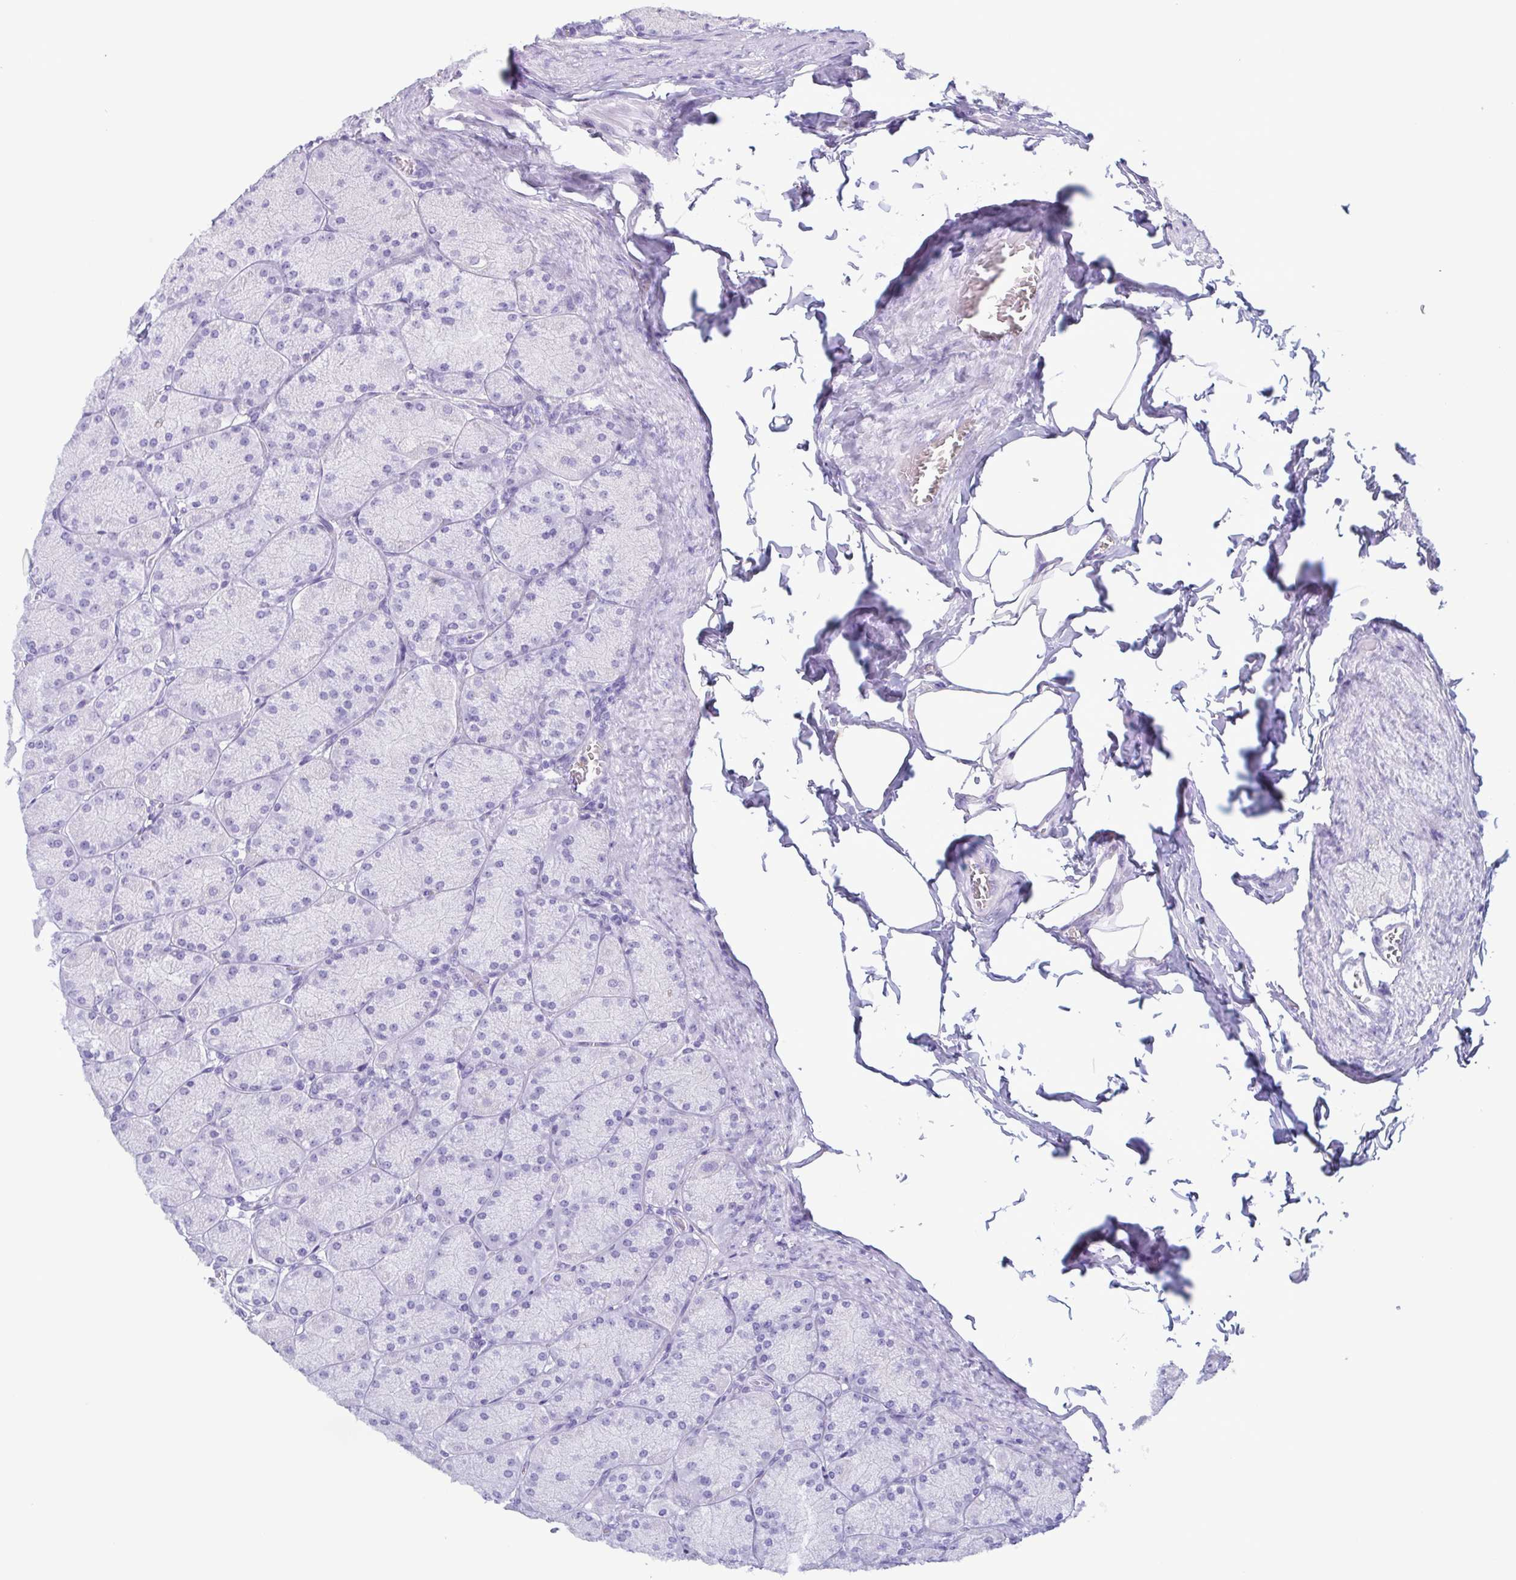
{"staining": {"intensity": "negative", "quantity": "none", "location": "none"}, "tissue": "stomach", "cell_type": "Glandular cells", "image_type": "normal", "snomed": [{"axis": "morphology", "description": "Normal tissue, NOS"}, {"axis": "topography", "description": "Stomach, upper"}], "caption": "Stomach was stained to show a protein in brown. There is no significant staining in glandular cells. The staining is performed using DAB brown chromogen with nuclei counter-stained in using hematoxylin.", "gene": "LTF", "patient": {"sex": "female", "age": 56}}